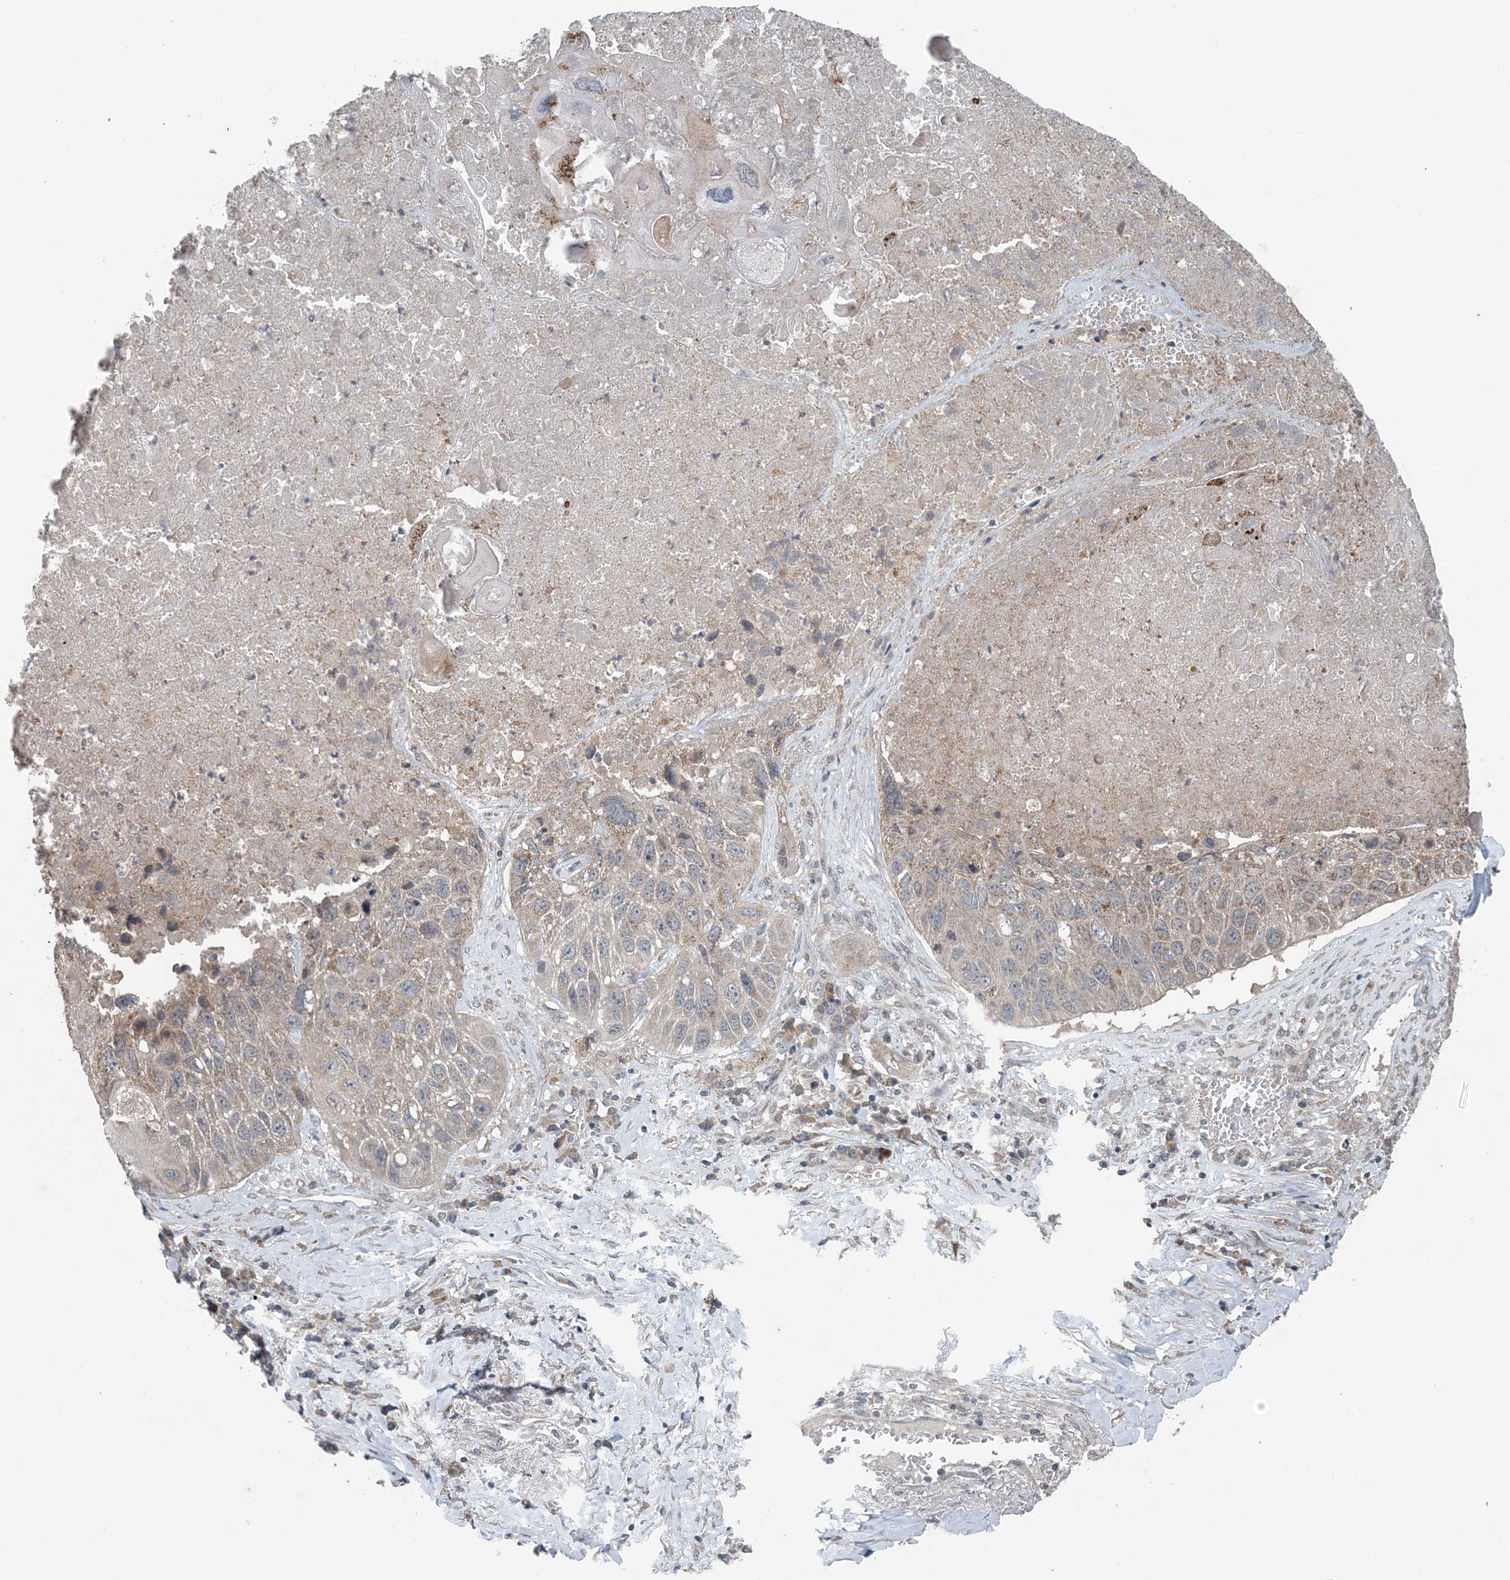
{"staining": {"intensity": "moderate", "quantity": "<25%", "location": "cytoplasmic/membranous"}, "tissue": "lung cancer", "cell_type": "Tumor cells", "image_type": "cancer", "snomed": [{"axis": "morphology", "description": "Squamous cell carcinoma, NOS"}, {"axis": "topography", "description": "Lung"}], "caption": "DAB (3,3'-diaminobenzidine) immunohistochemical staining of squamous cell carcinoma (lung) shows moderate cytoplasmic/membranous protein expression in about <25% of tumor cells.", "gene": "MYO9B", "patient": {"sex": "male", "age": 61}}